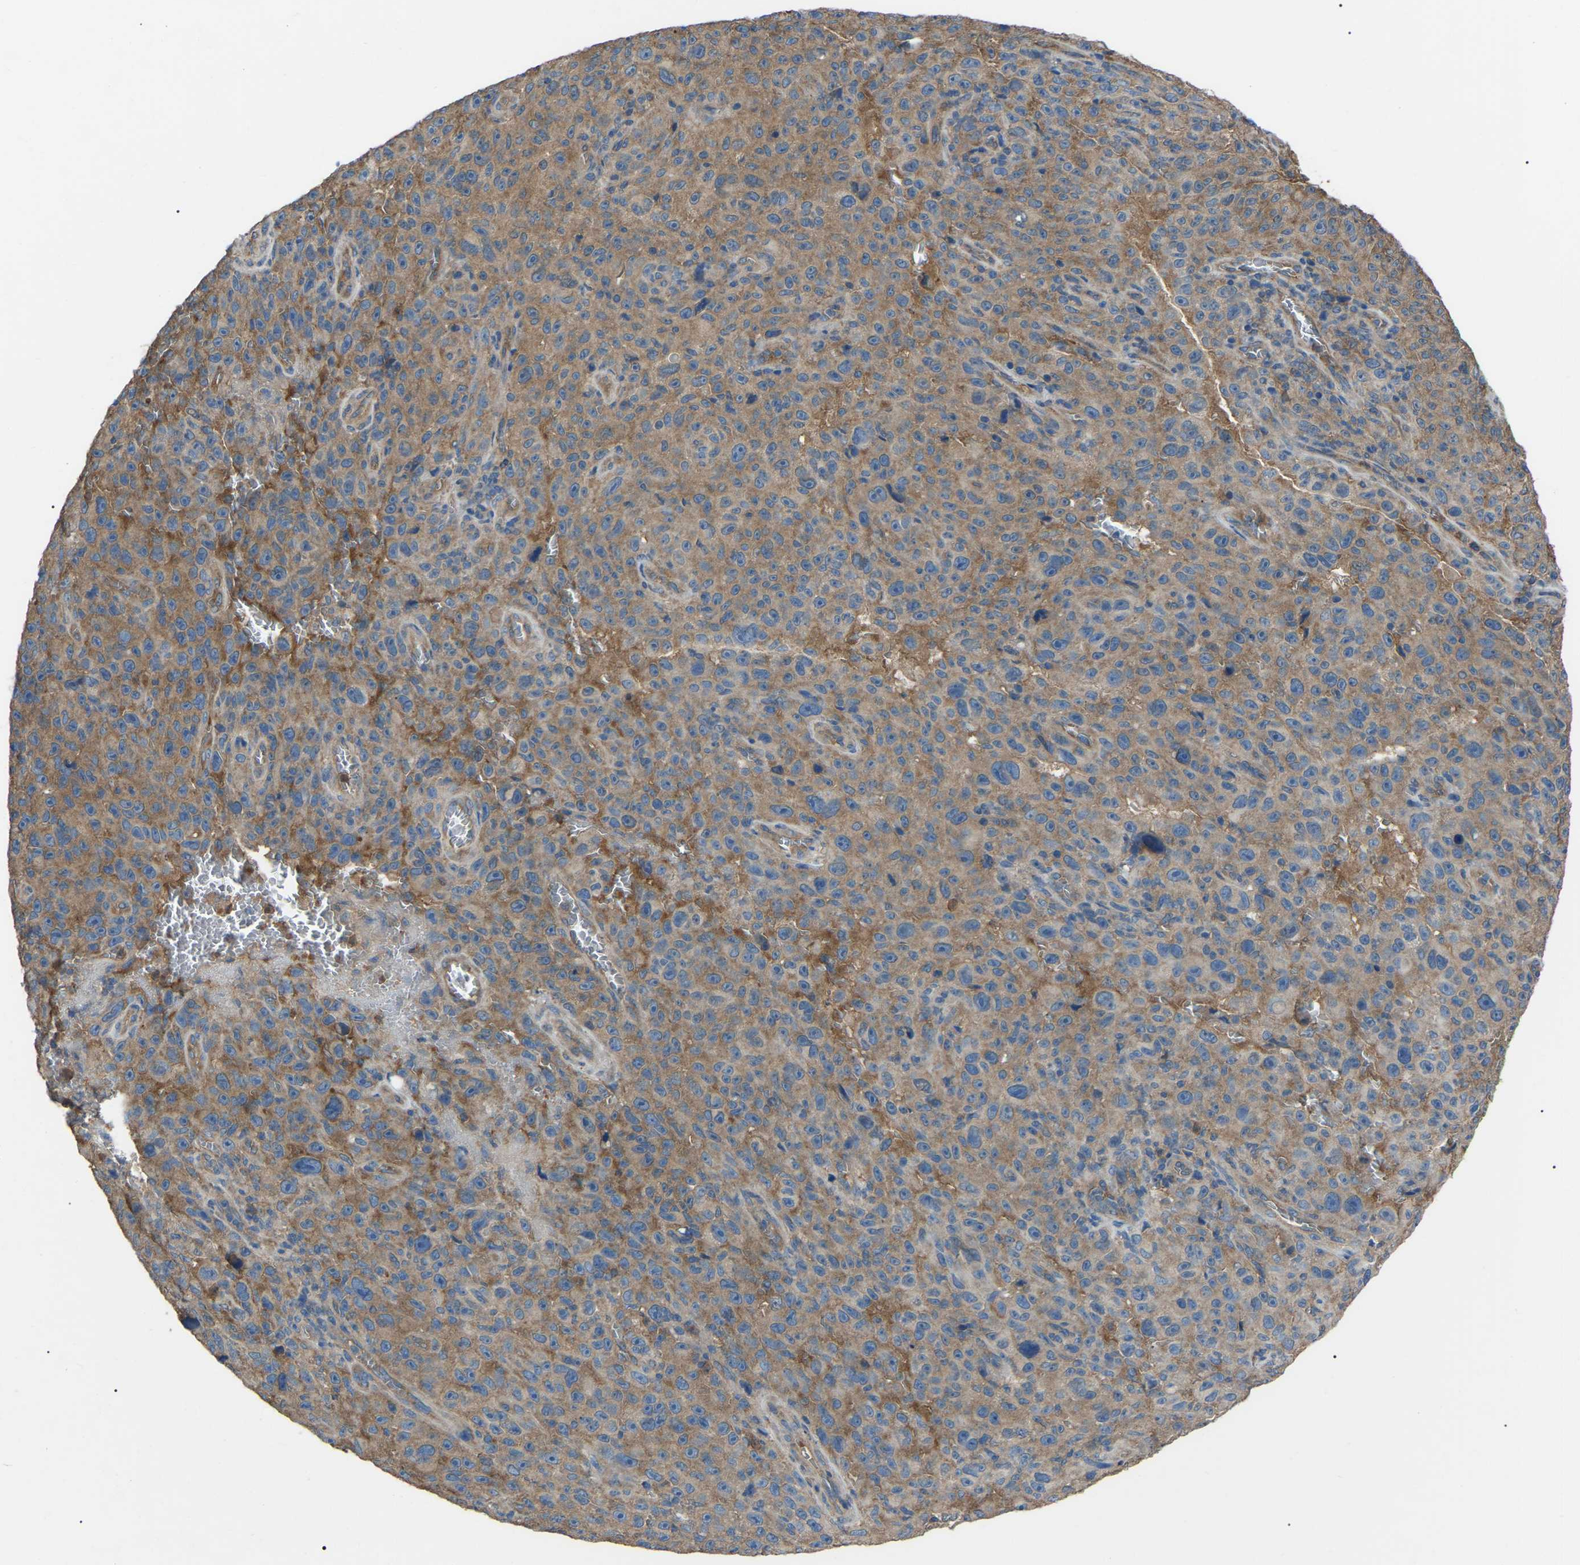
{"staining": {"intensity": "moderate", "quantity": ">75%", "location": "cytoplasmic/membranous"}, "tissue": "melanoma", "cell_type": "Tumor cells", "image_type": "cancer", "snomed": [{"axis": "morphology", "description": "Malignant melanoma, NOS"}, {"axis": "topography", "description": "Skin"}], "caption": "Tumor cells display medium levels of moderate cytoplasmic/membranous staining in approximately >75% of cells in melanoma. The protein of interest is shown in brown color, while the nuclei are stained blue.", "gene": "AIMP1", "patient": {"sex": "female", "age": 82}}